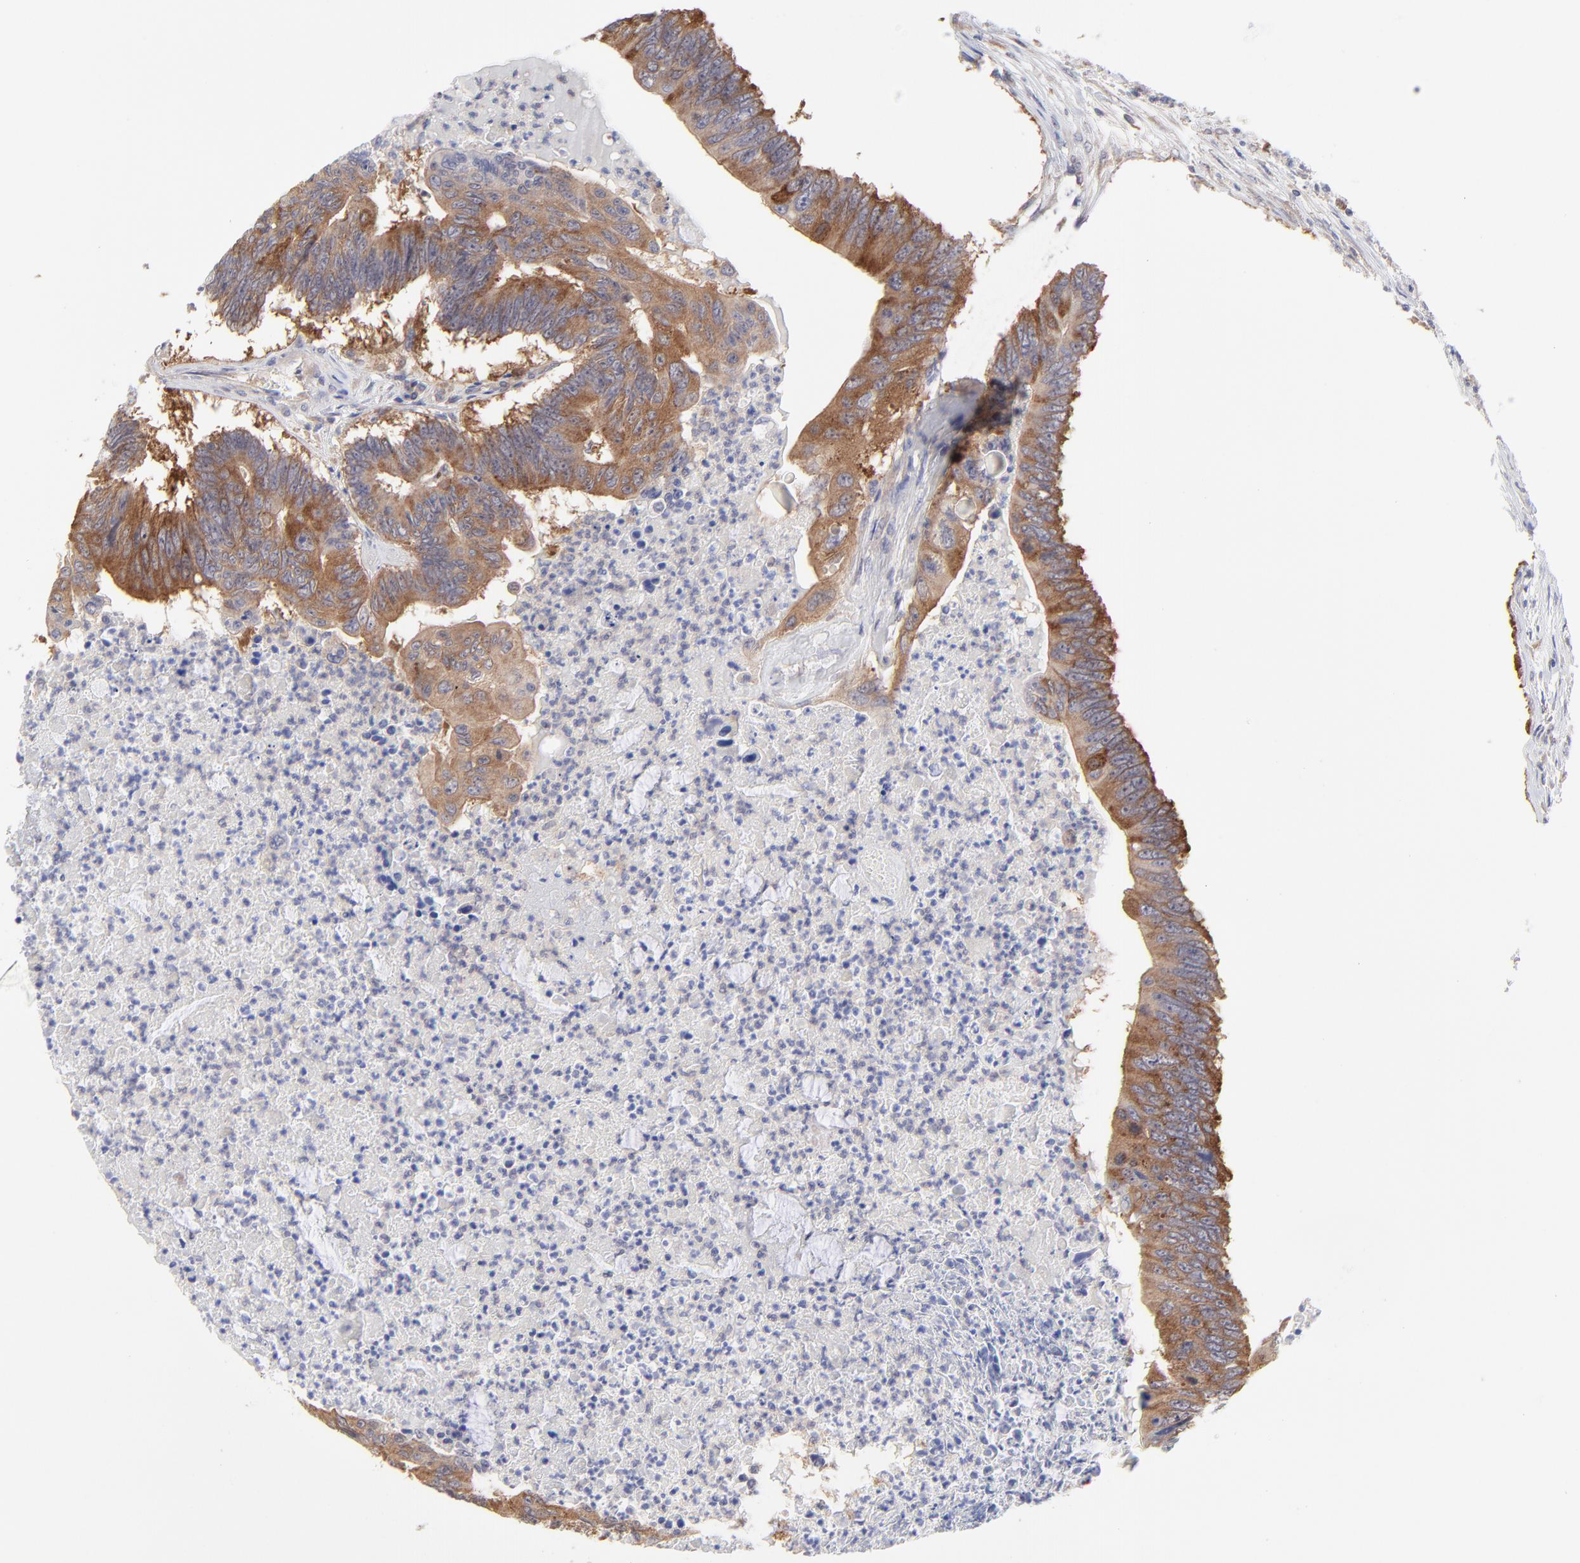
{"staining": {"intensity": "moderate", "quantity": ">75%", "location": "cytoplasmic/membranous"}, "tissue": "colorectal cancer", "cell_type": "Tumor cells", "image_type": "cancer", "snomed": [{"axis": "morphology", "description": "Adenocarcinoma, NOS"}, {"axis": "topography", "description": "Colon"}], "caption": "Adenocarcinoma (colorectal) stained for a protein demonstrates moderate cytoplasmic/membranous positivity in tumor cells. The staining is performed using DAB brown chromogen to label protein expression. The nuclei are counter-stained blue using hematoxylin.", "gene": "GART", "patient": {"sex": "male", "age": 65}}